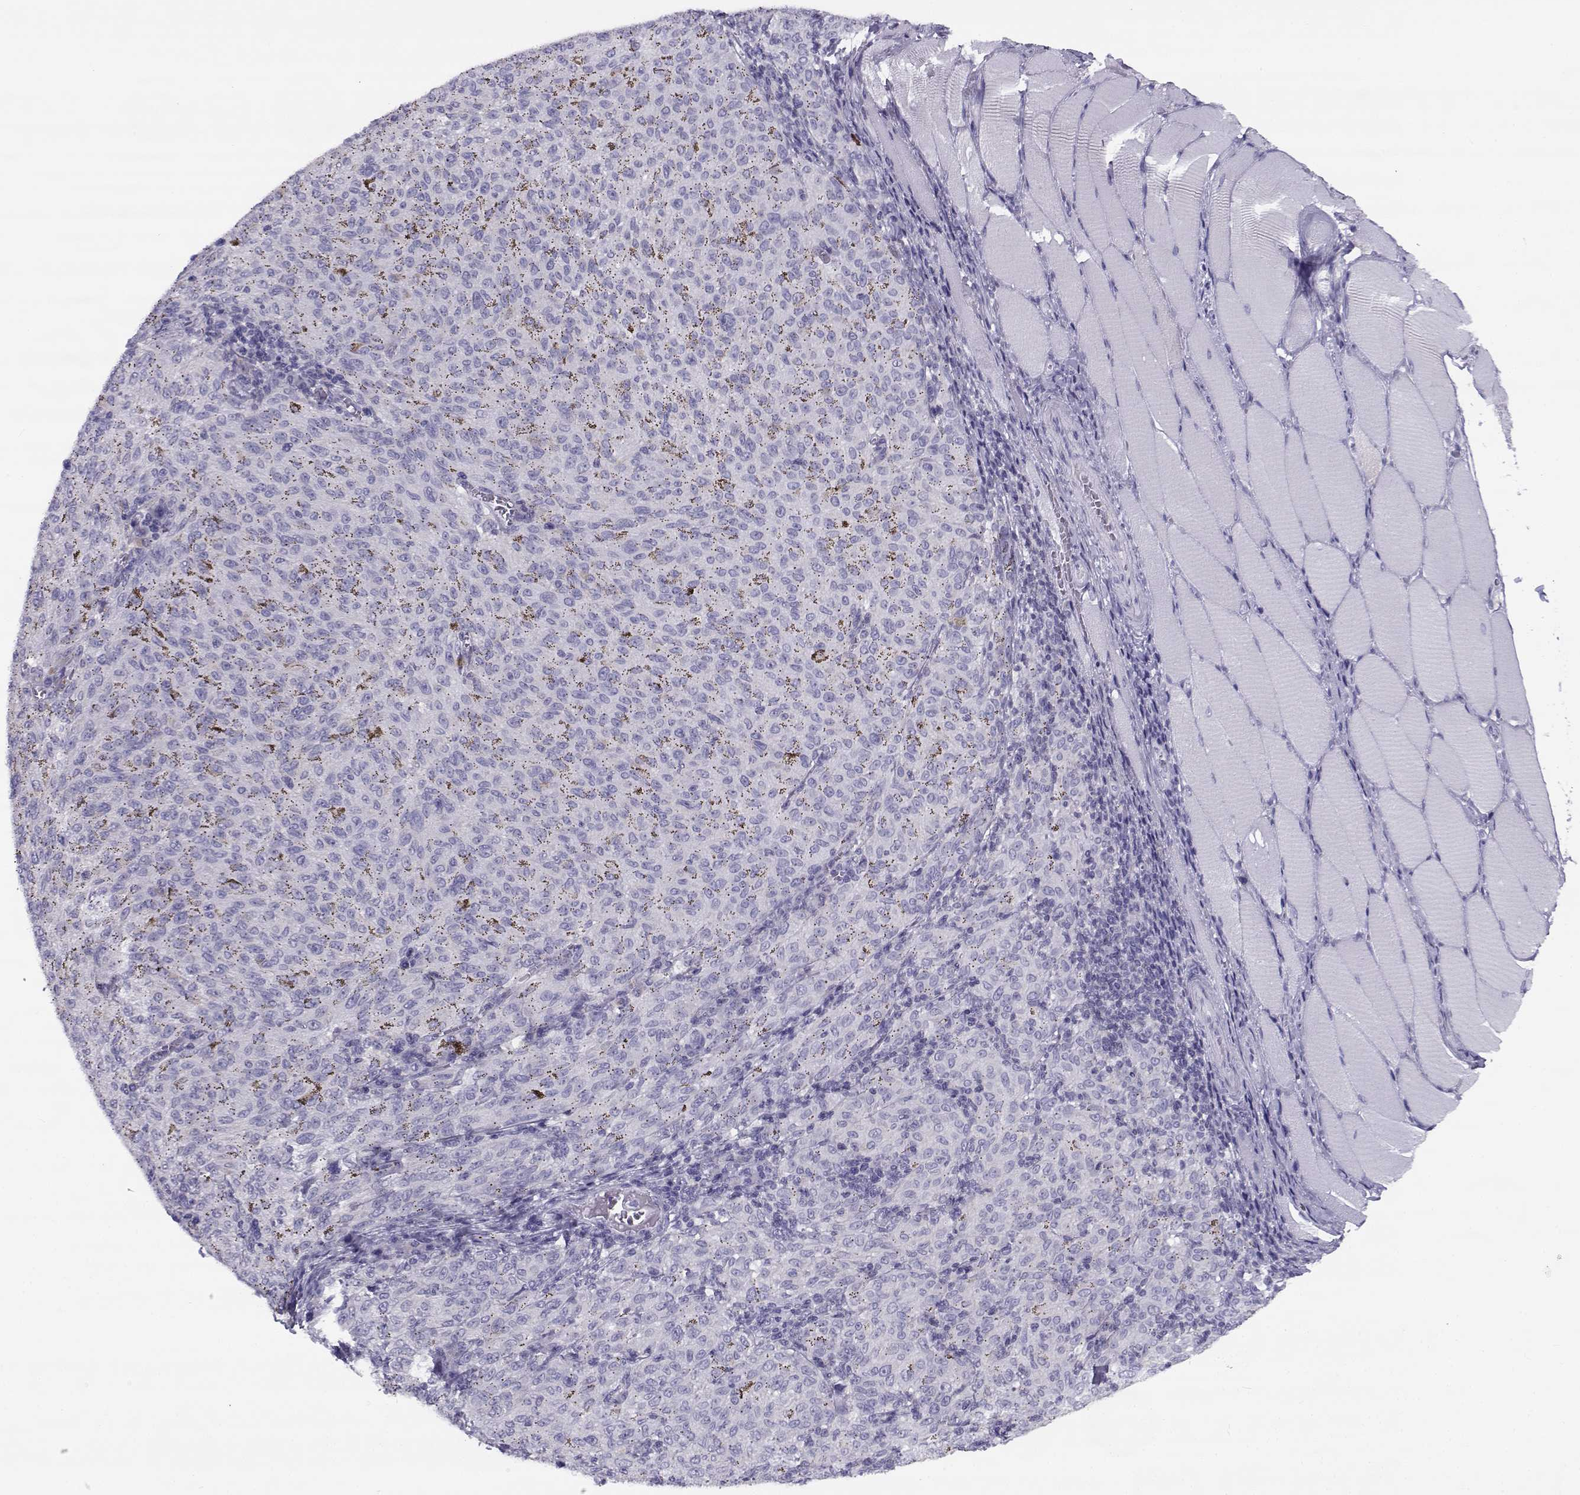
{"staining": {"intensity": "negative", "quantity": "none", "location": "none"}, "tissue": "melanoma", "cell_type": "Tumor cells", "image_type": "cancer", "snomed": [{"axis": "morphology", "description": "Malignant melanoma, NOS"}, {"axis": "topography", "description": "Skin"}], "caption": "A high-resolution micrograph shows immunohistochemistry (IHC) staining of melanoma, which displays no significant expression in tumor cells. (Immunohistochemistry (ihc), brightfield microscopy, high magnification).", "gene": "FAM166A", "patient": {"sex": "female", "age": 72}}